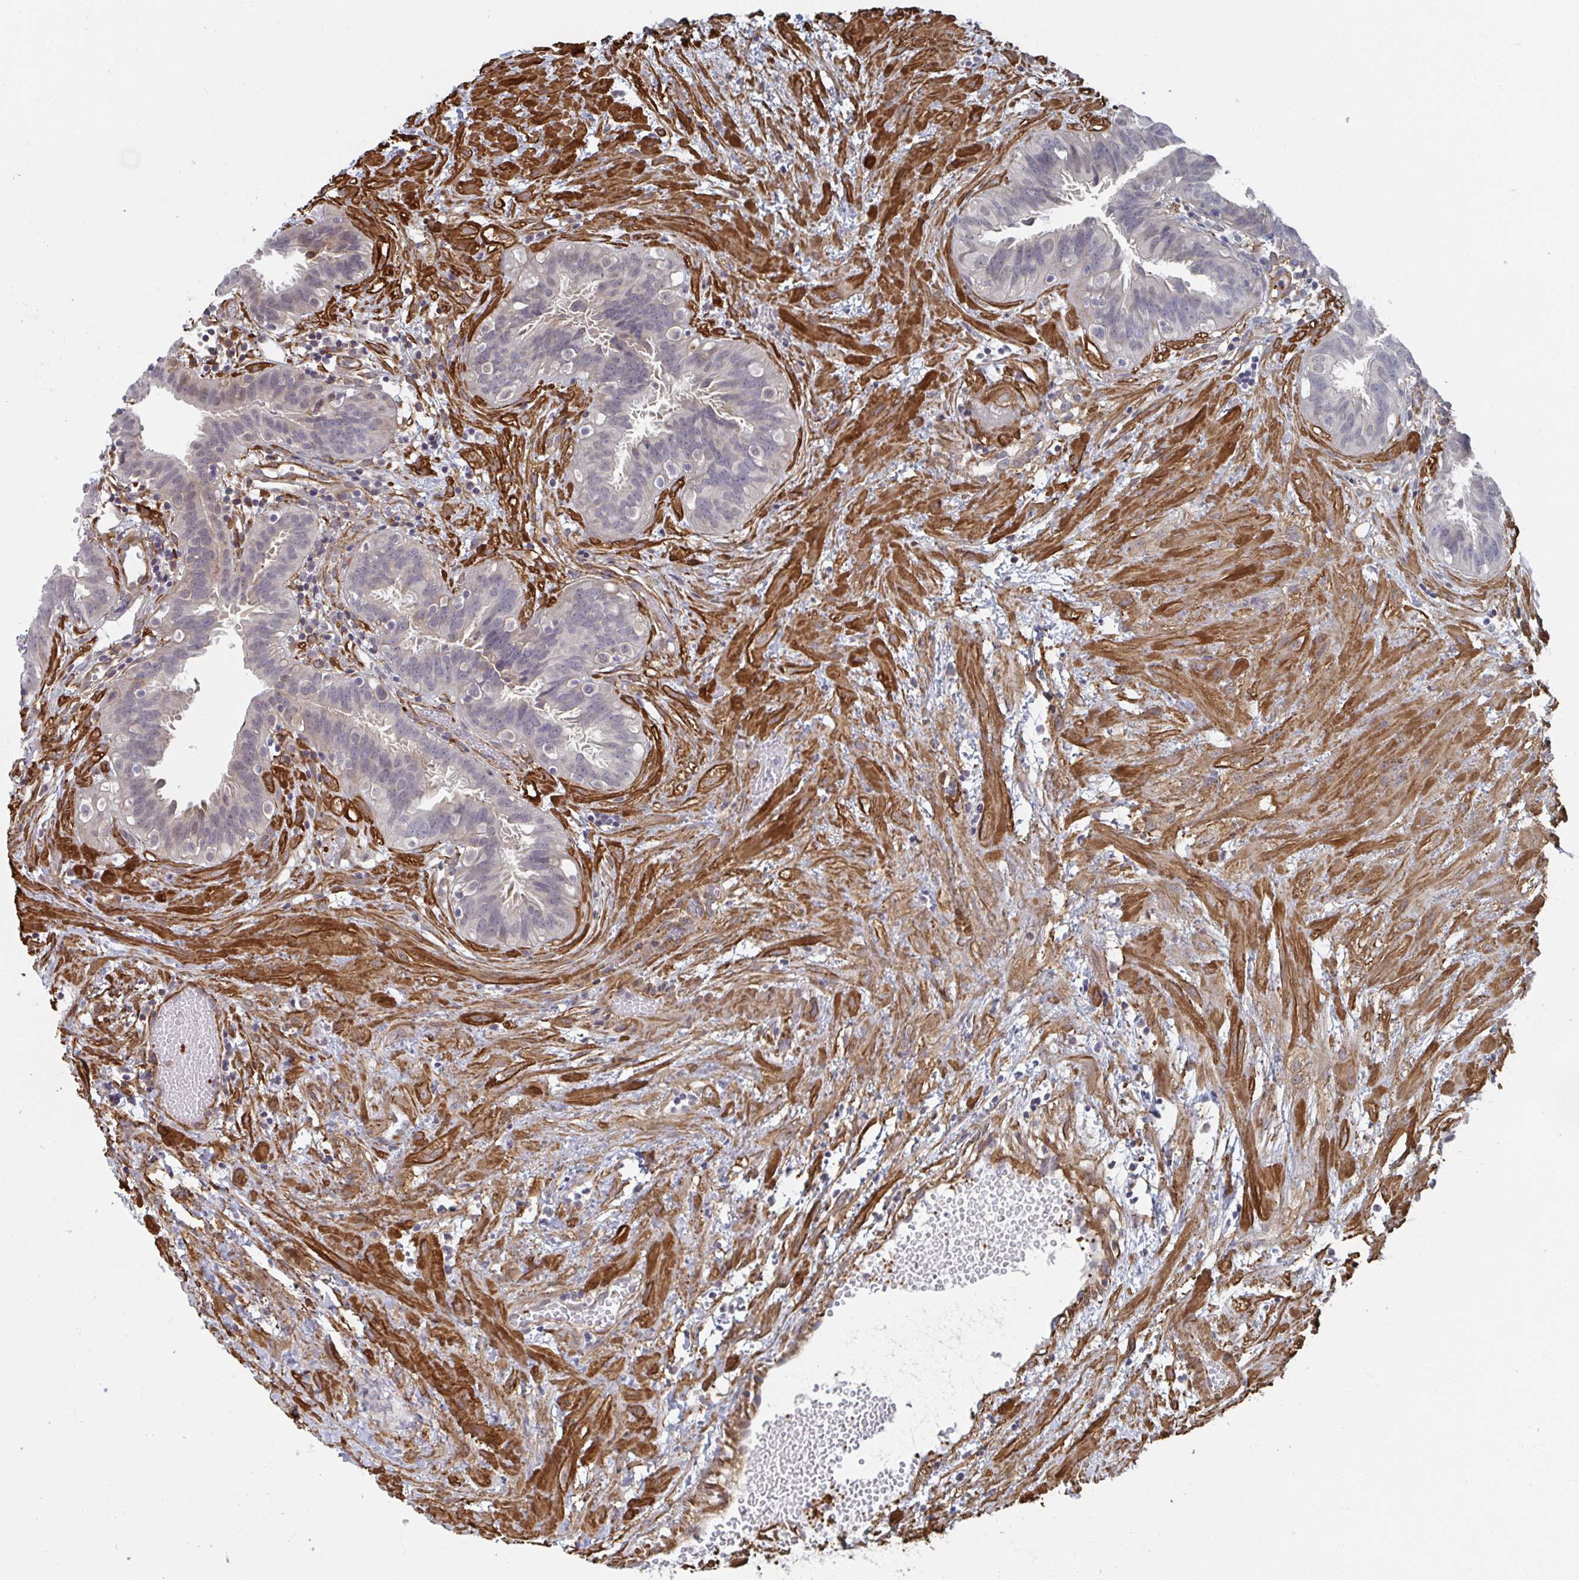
{"staining": {"intensity": "negative", "quantity": "none", "location": "none"}, "tissue": "fallopian tube", "cell_type": "Glandular cells", "image_type": "normal", "snomed": [{"axis": "morphology", "description": "Normal tissue, NOS"}, {"axis": "topography", "description": "Fallopian tube"}], "caption": "Human fallopian tube stained for a protein using IHC exhibits no positivity in glandular cells.", "gene": "NEURL4", "patient": {"sex": "female", "age": 37}}